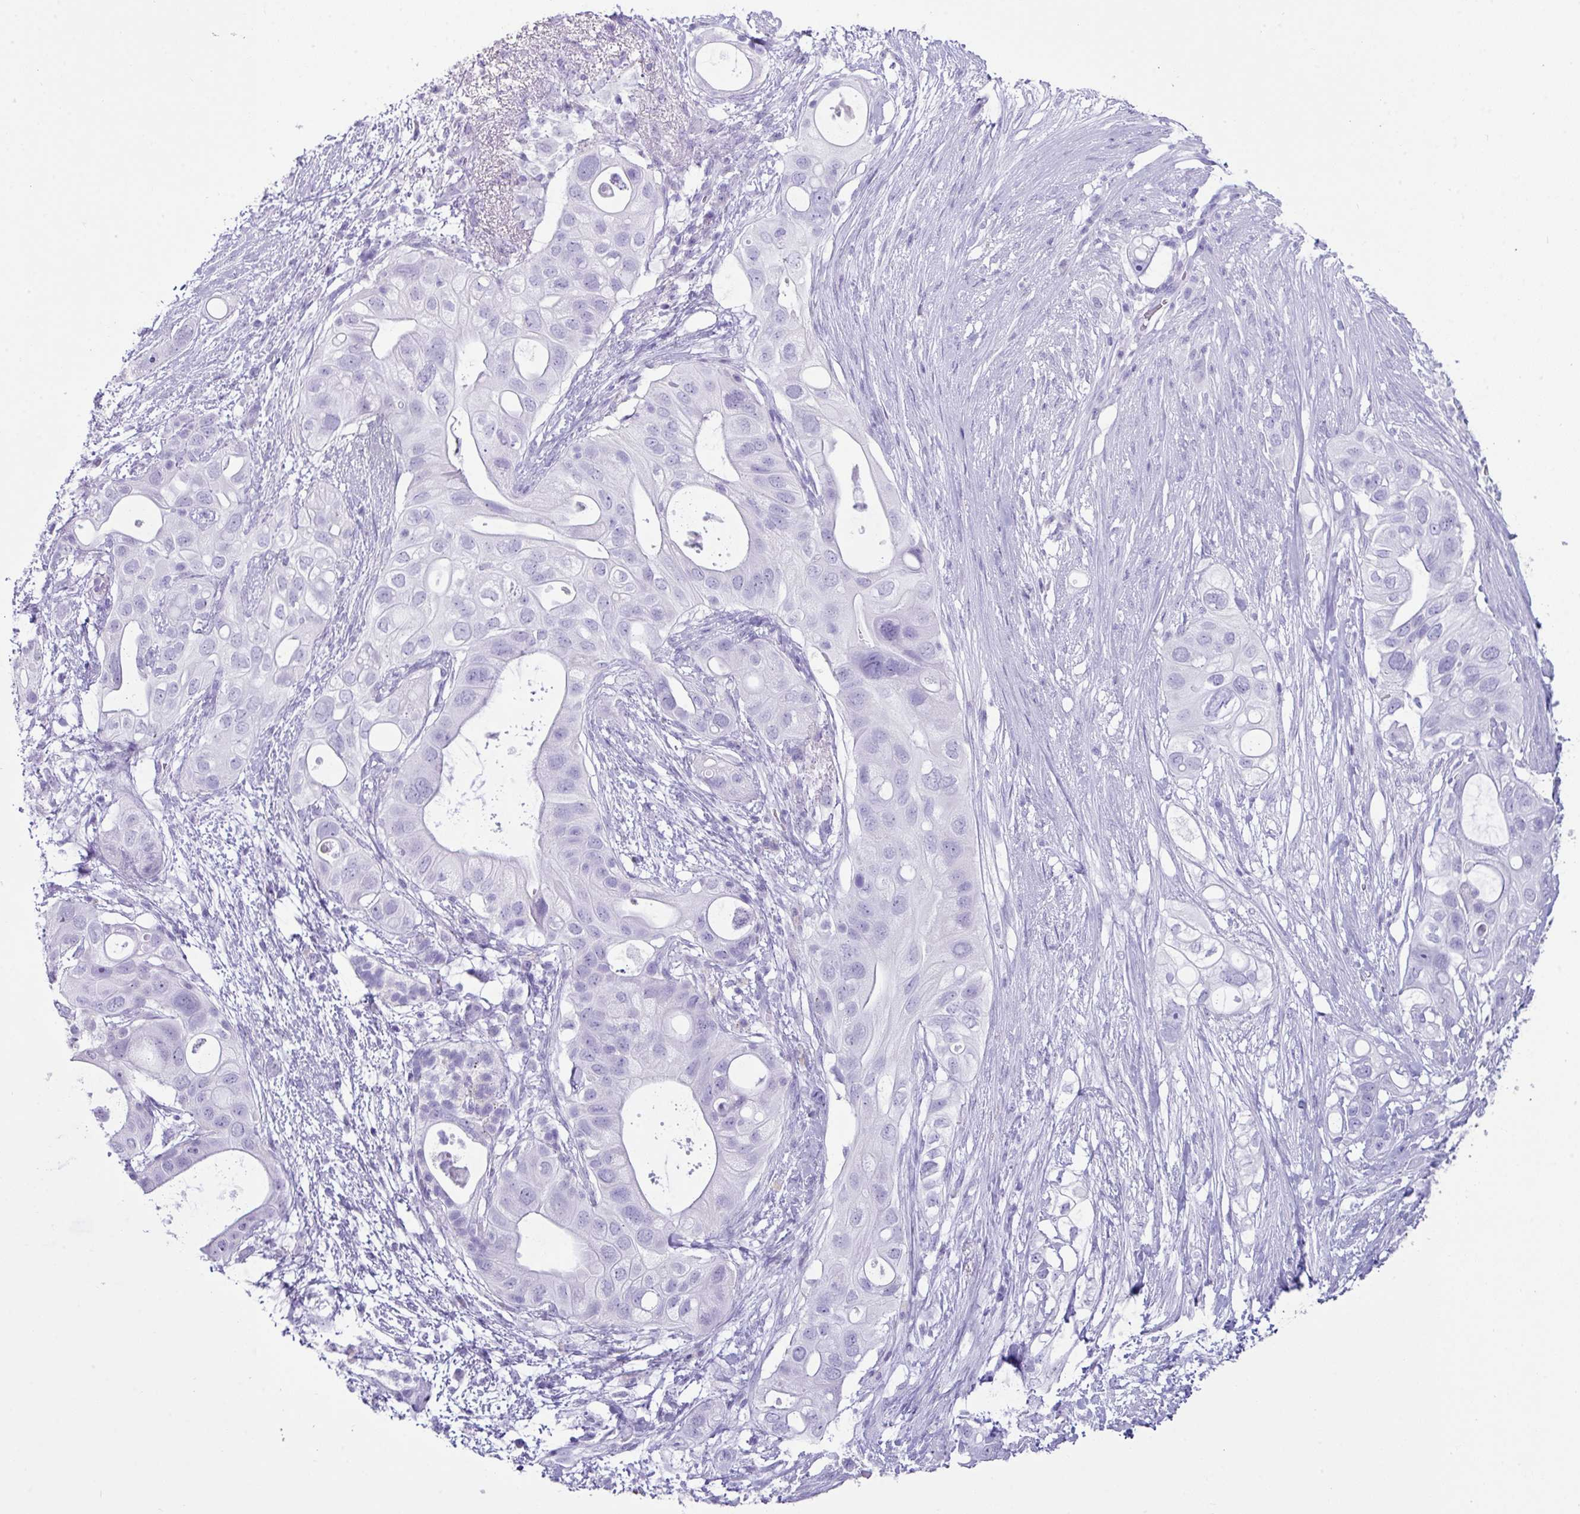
{"staining": {"intensity": "negative", "quantity": "none", "location": "none"}, "tissue": "pancreatic cancer", "cell_type": "Tumor cells", "image_type": "cancer", "snomed": [{"axis": "morphology", "description": "Adenocarcinoma, NOS"}, {"axis": "topography", "description": "Pancreas"}], "caption": "Image shows no protein staining in tumor cells of adenocarcinoma (pancreatic) tissue.", "gene": "NCCRP1", "patient": {"sex": "female", "age": 72}}